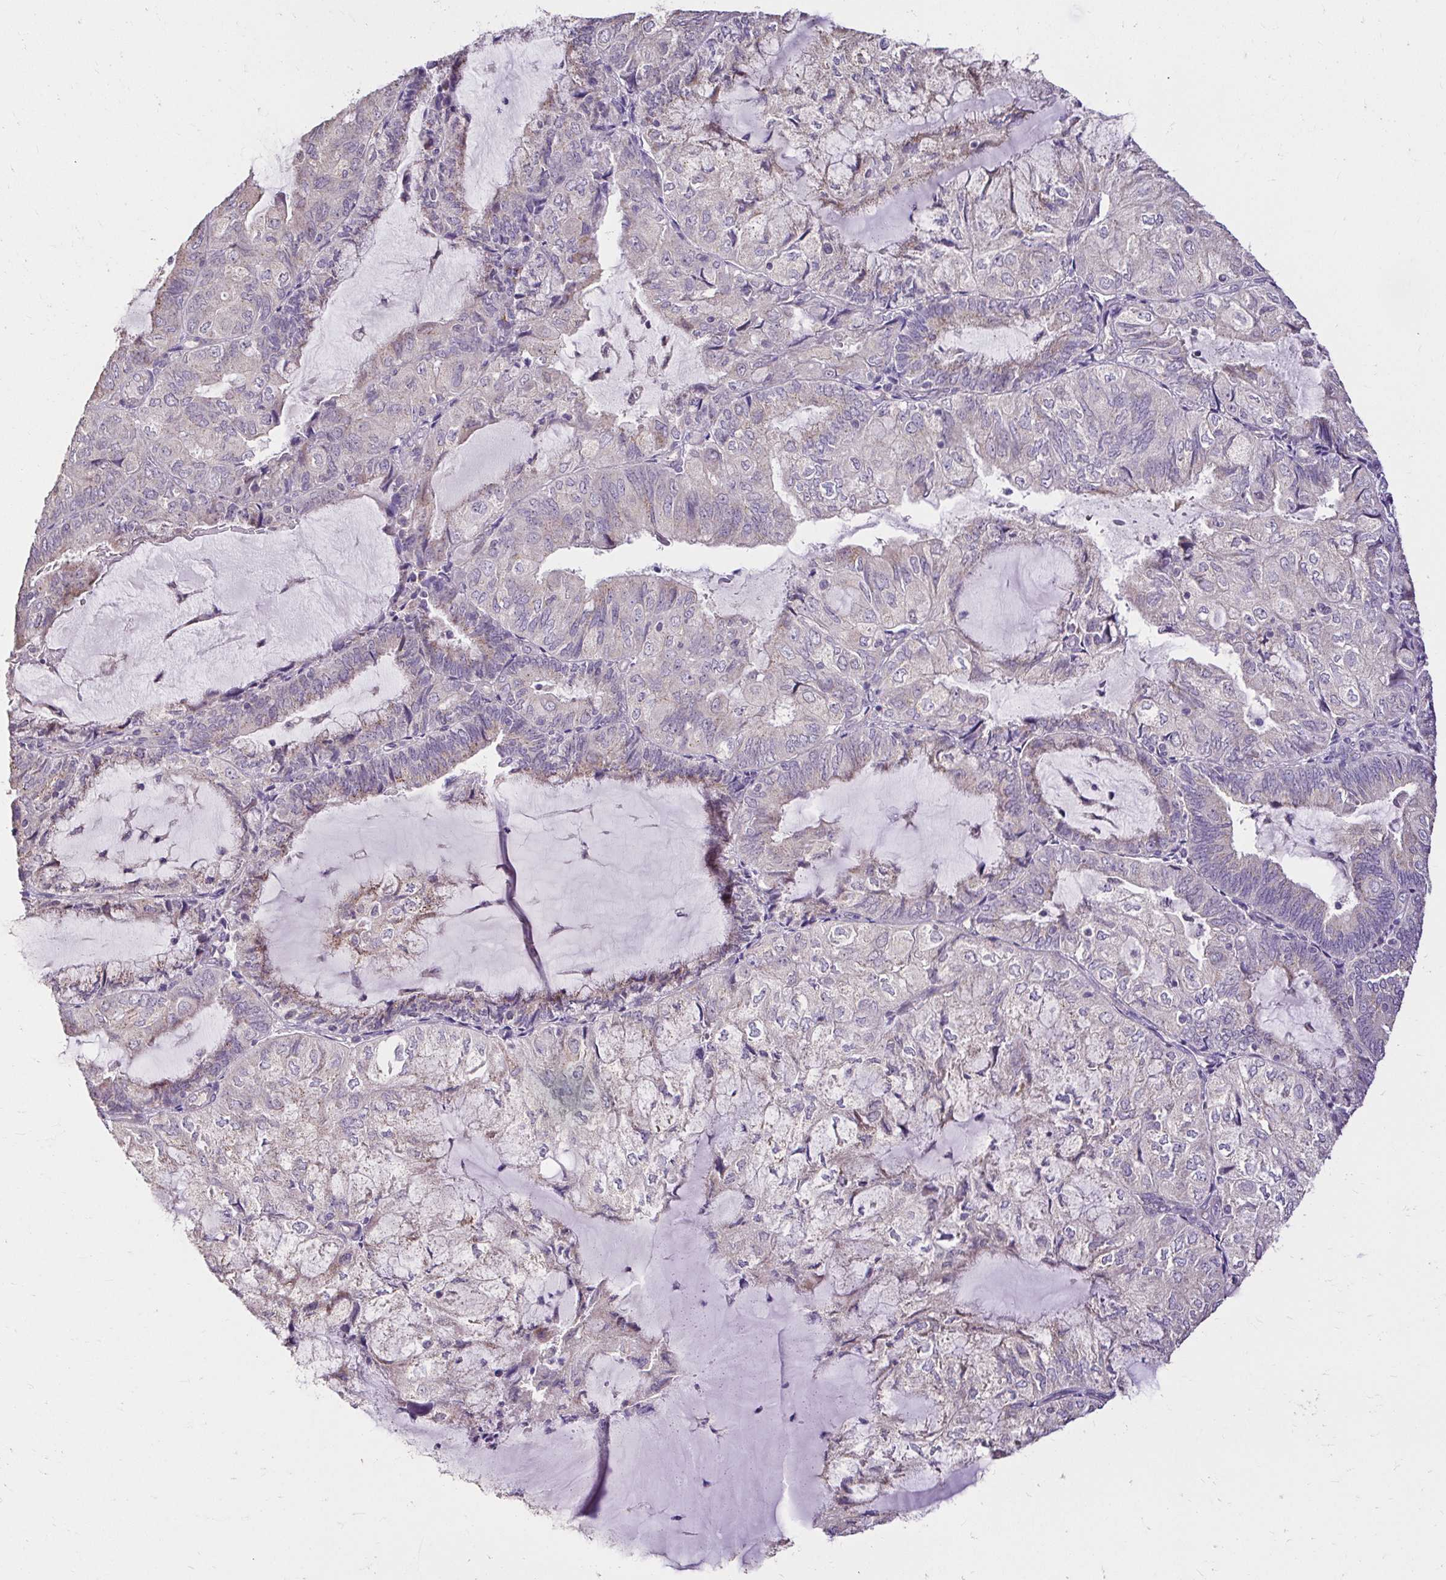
{"staining": {"intensity": "weak", "quantity": "<25%", "location": "cytoplasmic/membranous"}, "tissue": "endometrial cancer", "cell_type": "Tumor cells", "image_type": "cancer", "snomed": [{"axis": "morphology", "description": "Adenocarcinoma, NOS"}, {"axis": "topography", "description": "Endometrium"}], "caption": "A micrograph of human endometrial adenocarcinoma is negative for staining in tumor cells.", "gene": "KIAA1210", "patient": {"sex": "female", "age": 81}}